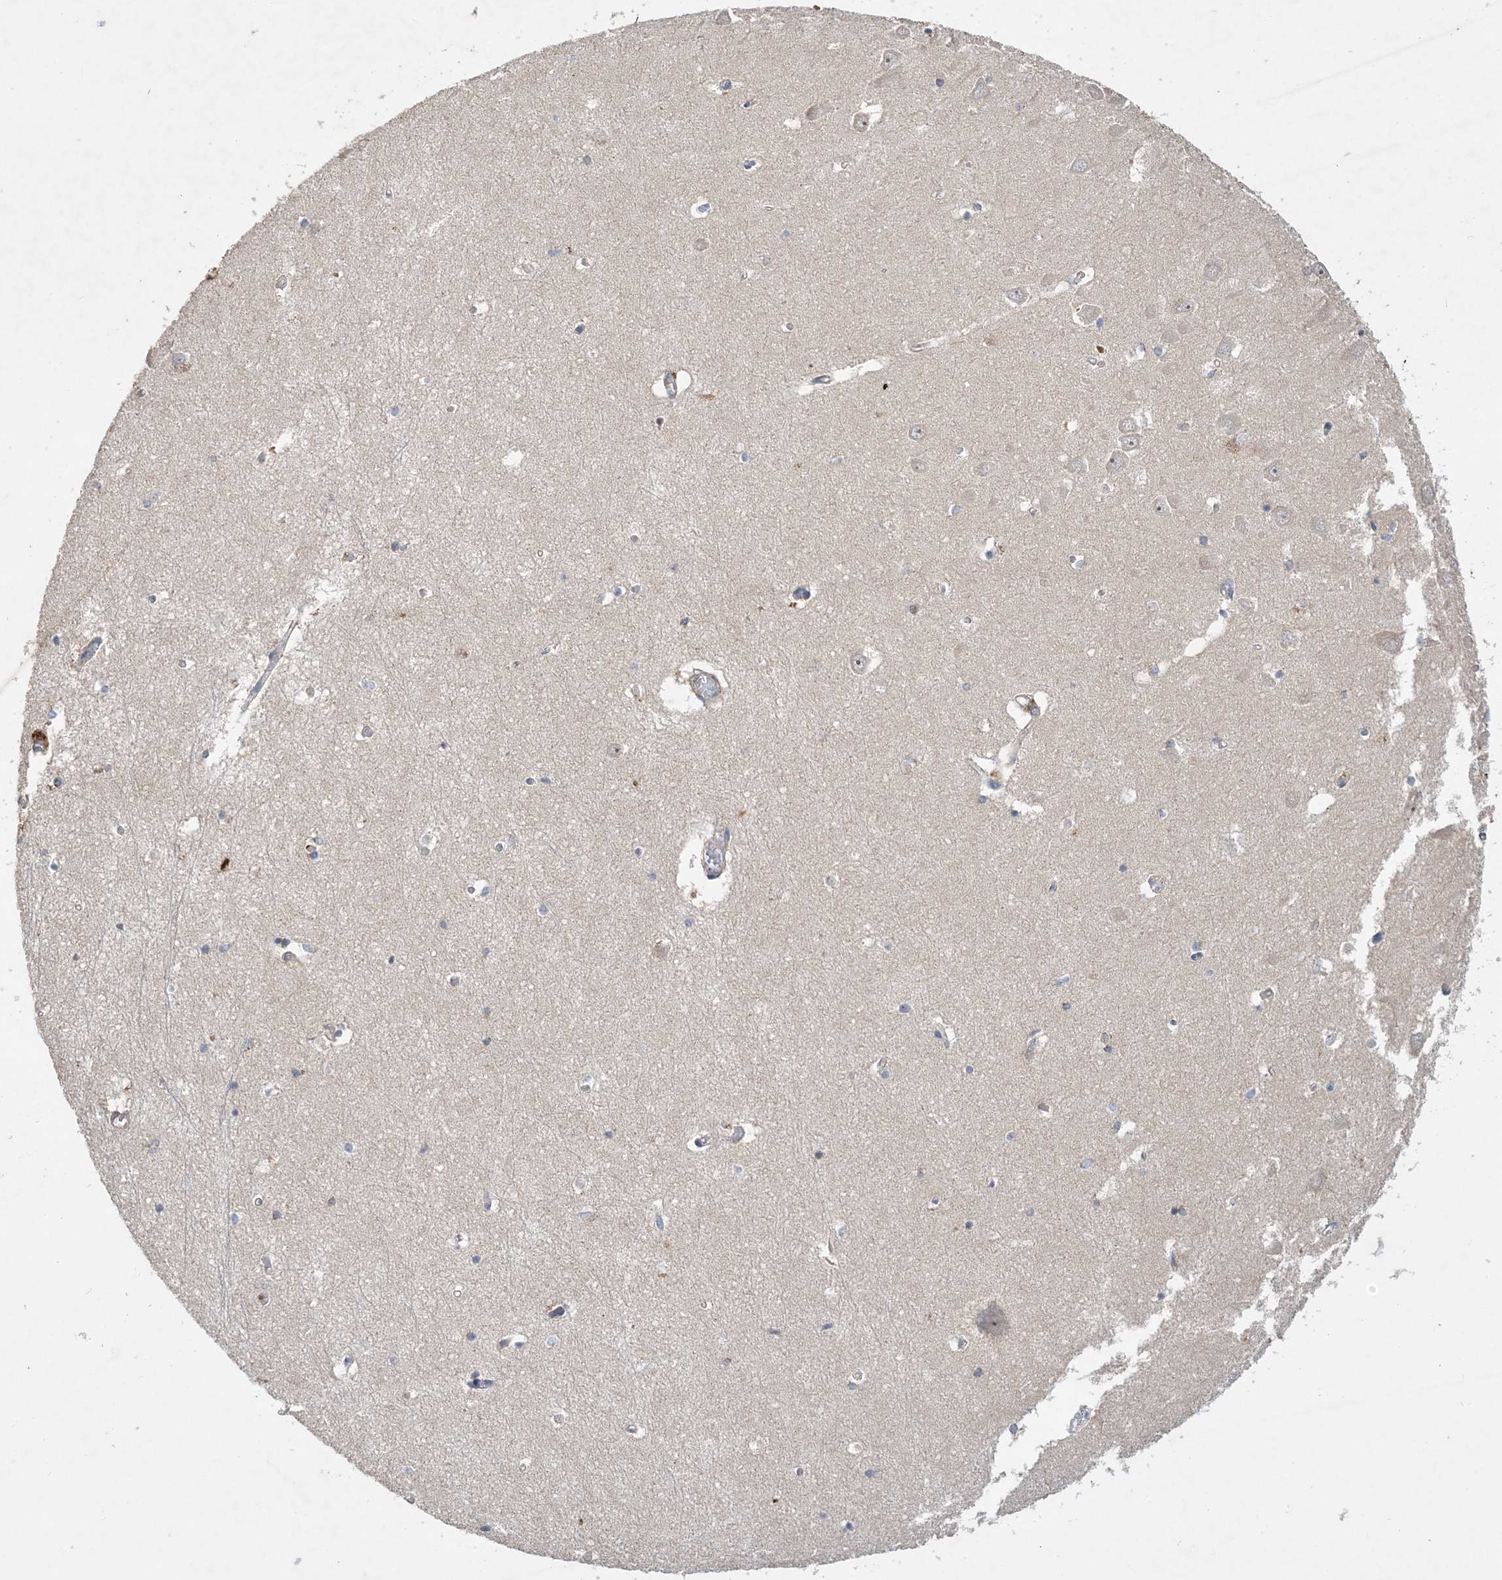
{"staining": {"intensity": "weak", "quantity": "<25%", "location": "cytoplasmic/membranous"}, "tissue": "hippocampus", "cell_type": "Glial cells", "image_type": "normal", "snomed": [{"axis": "morphology", "description": "Normal tissue, NOS"}, {"axis": "topography", "description": "Hippocampus"}], "caption": "Immunohistochemistry (IHC) photomicrograph of normal human hippocampus stained for a protein (brown), which demonstrates no staining in glial cells.", "gene": "FEZ2", "patient": {"sex": "male", "age": 70}}